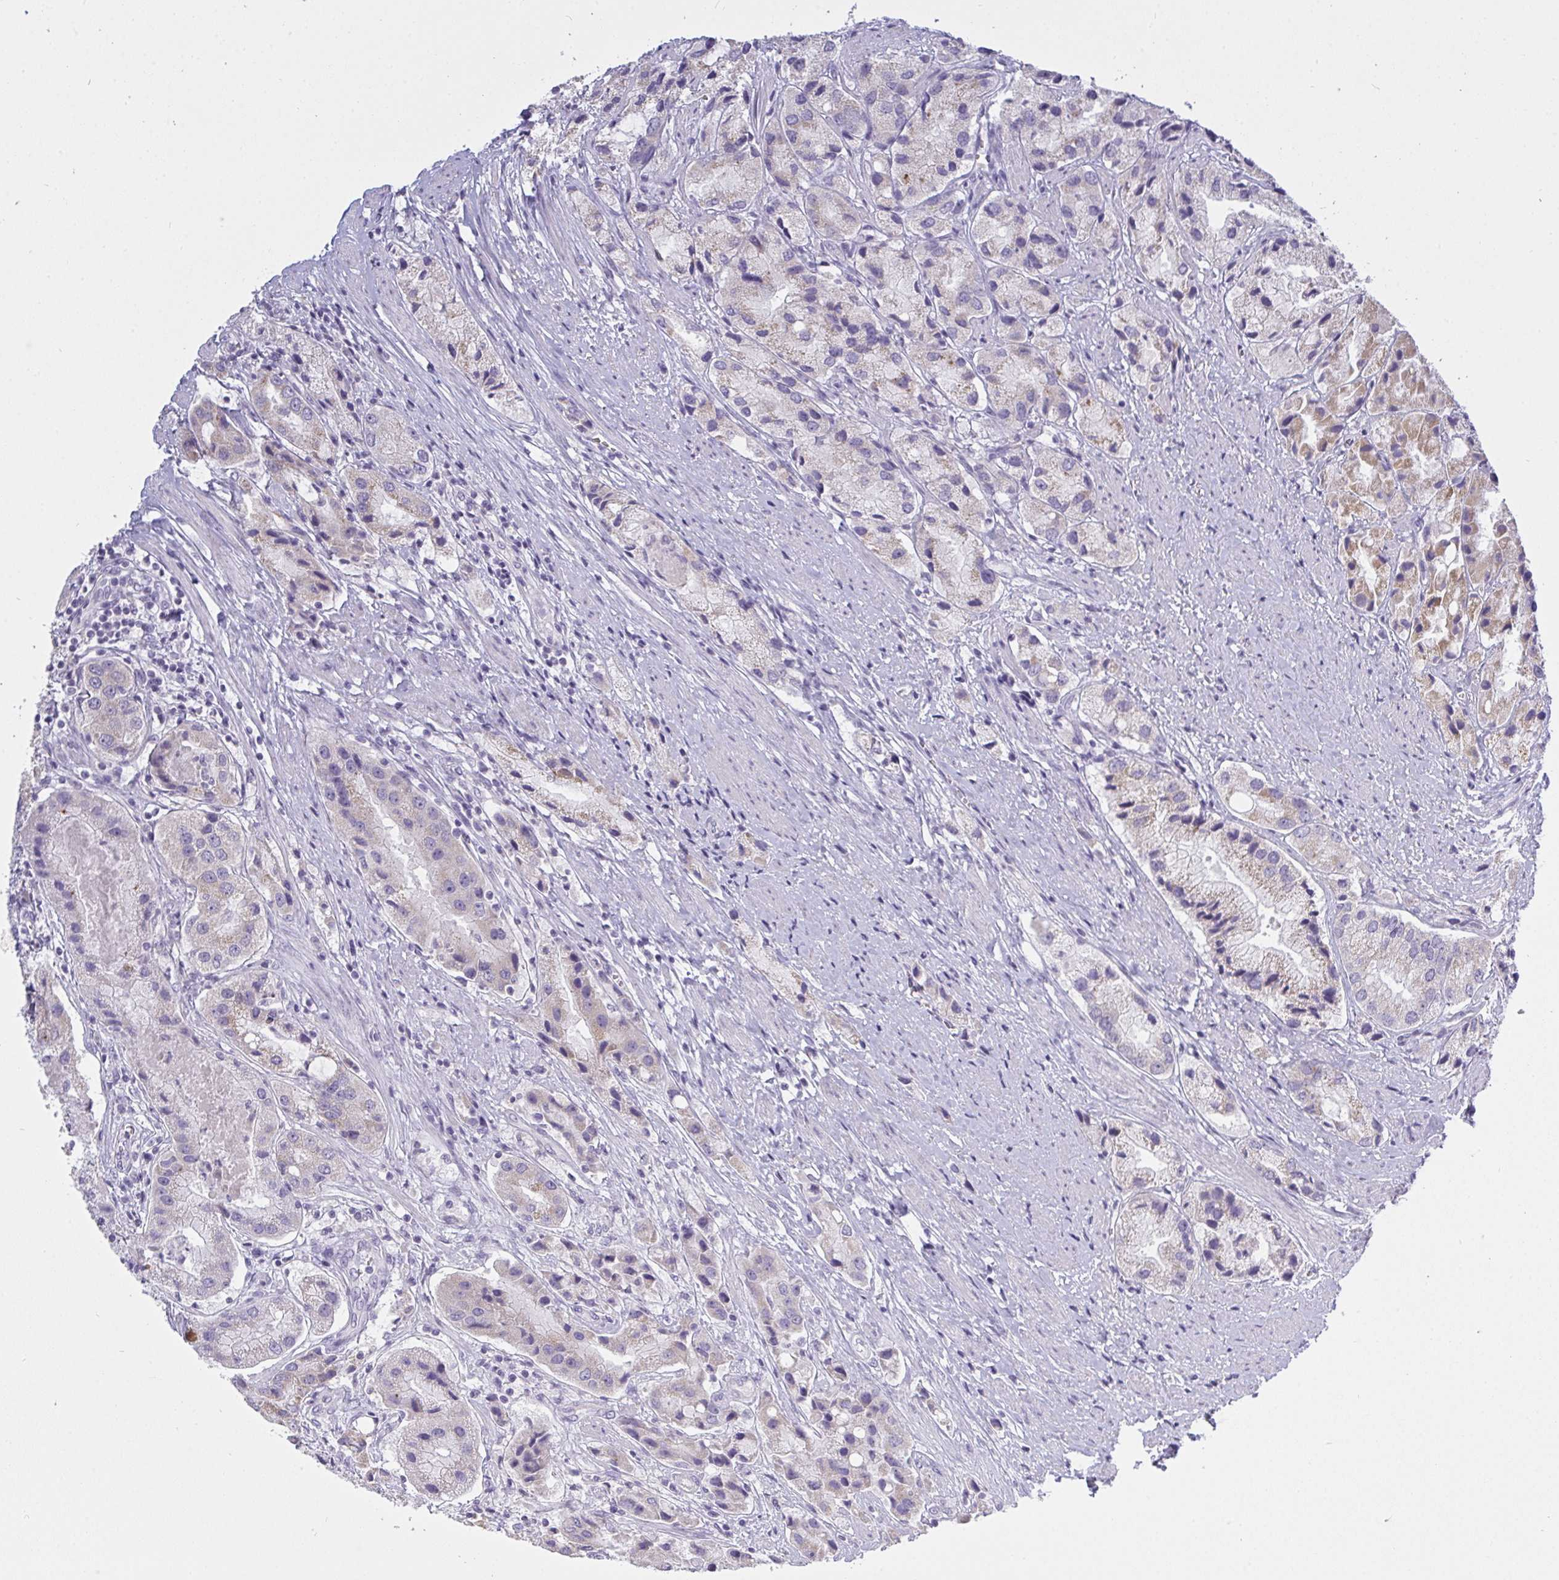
{"staining": {"intensity": "negative", "quantity": "none", "location": "none"}, "tissue": "prostate cancer", "cell_type": "Tumor cells", "image_type": "cancer", "snomed": [{"axis": "morphology", "description": "Adenocarcinoma, Low grade"}, {"axis": "topography", "description": "Prostate"}], "caption": "This micrograph is of prostate adenocarcinoma (low-grade) stained with immunohistochemistry (IHC) to label a protein in brown with the nuclei are counter-stained blue. There is no expression in tumor cells.", "gene": "GSDMB", "patient": {"sex": "male", "age": 69}}